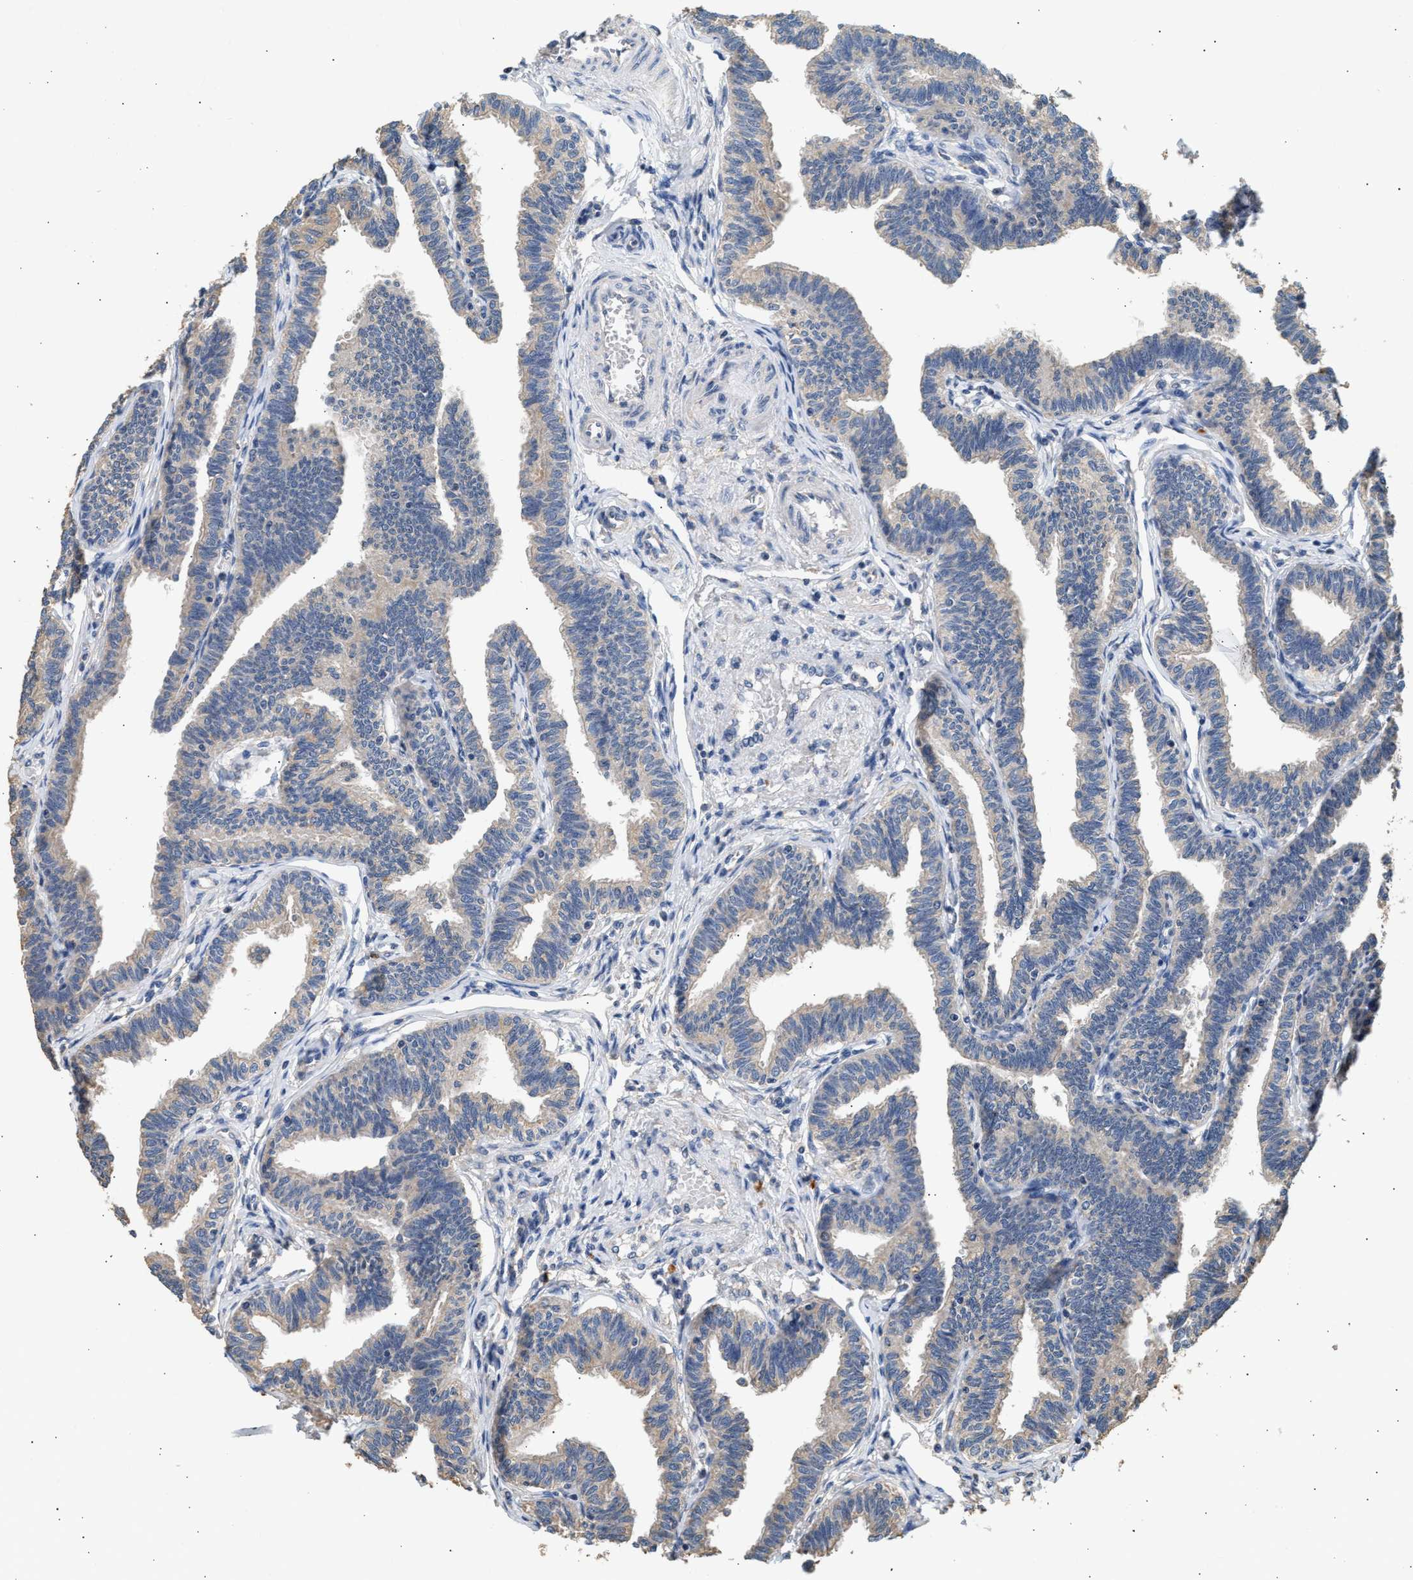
{"staining": {"intensity": "weak", "quantity": "<25%", "location": "cytoplasmic/membranous"}, "tissue": "fallopian tube", "cell_type": "Glandular cells", "image_type": "normal", "snomed": [{"axis": "morphology", "description": "Normal tissue, NOS"}, {"axis": "topography", "description": "Fallopian tube"}, {"axis": "topography", "description": "Ovary"}], "caption": "A high-resolution micrograph shows immunohistochemistry (IHC) staining of unremarkable fallopian tube, which displays no significant expression in glandular cells.", "gene": "WDR31", "patient": {"sex": "female", "age": 23}}